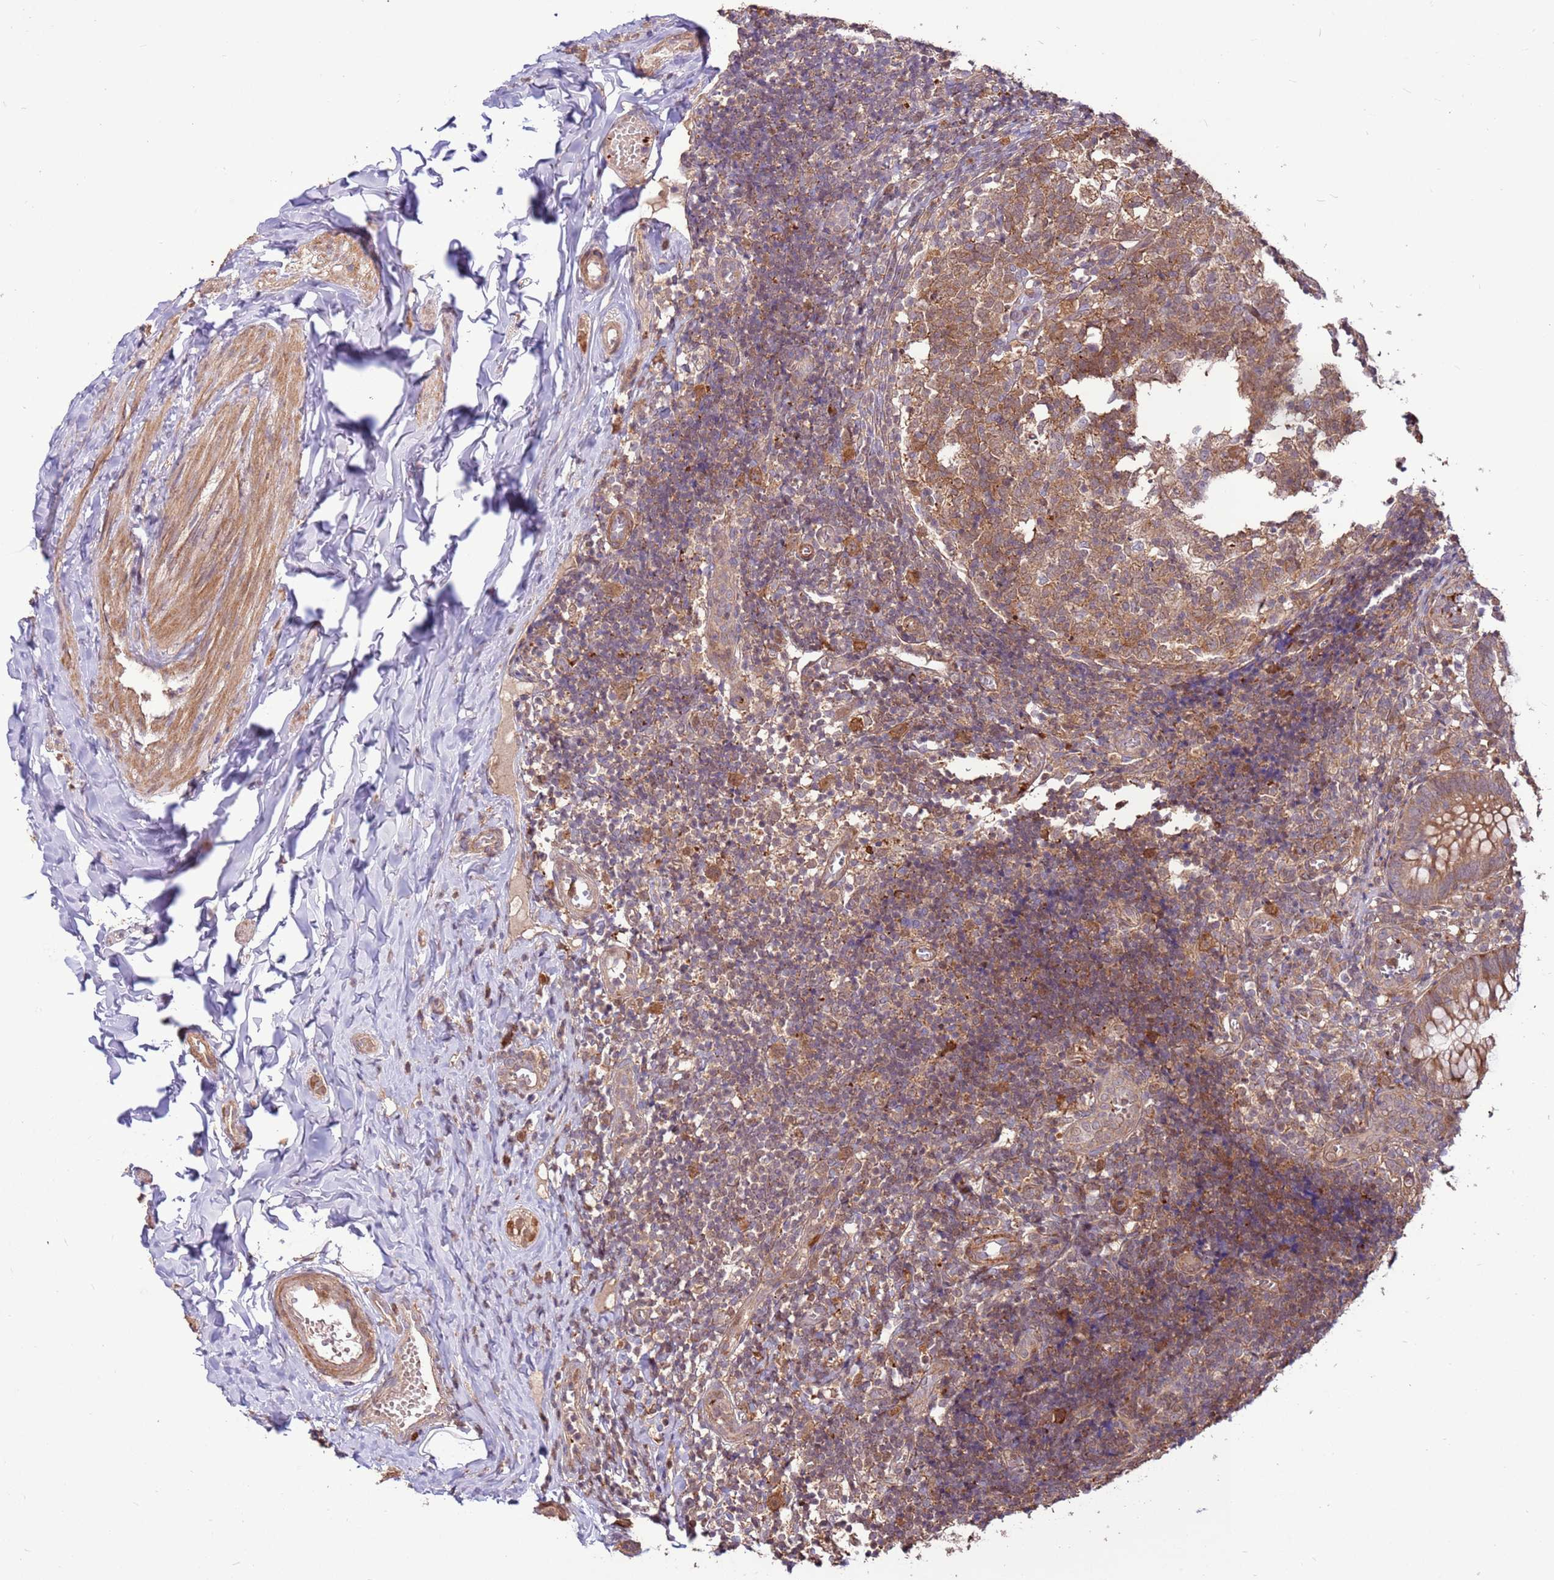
{"staining": {"intensity": "moderate", "quantity": ">75%", "location": "cytoplasmic/membranous,nuclear"}, "tissue": "appendix", "cell_type": "Glandular cells", "image_type": "normal", "snomed": [{"axis": "morphology", "description": "Normal tissue, NOS"}, {"axis": "topography", "description": "Appendix"}], "caption": "IHC photomicrograph of benign human appendix stained for a protein (brown), which exhibits medium levels of moderate cytoplasmic/membranous,nuclear staining in approximately >75% of glandular cells.", "gene": "CCDC112", "patient": {"sex": "male", "age": 8}}